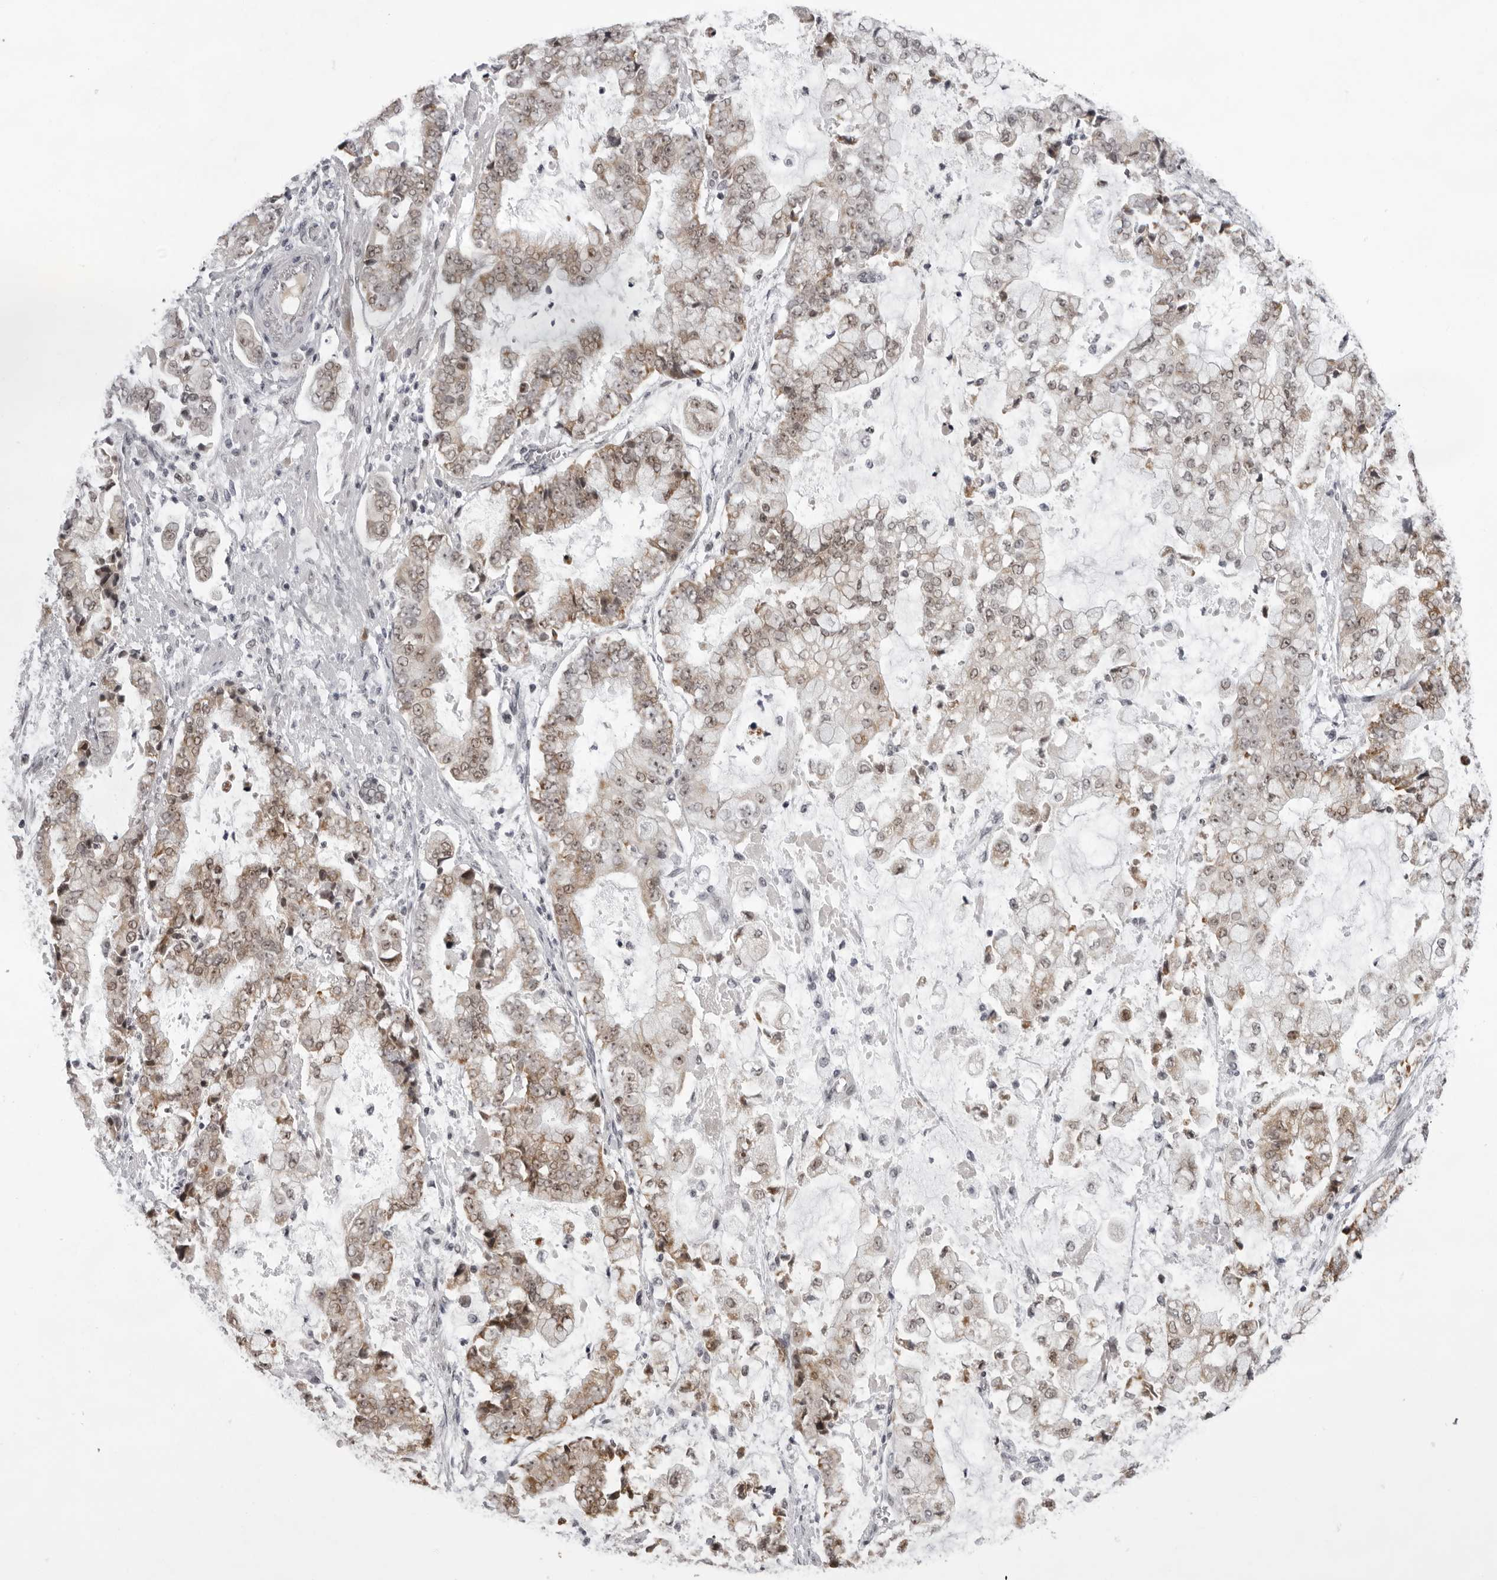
{"staining": {"intensity": "moderate", "quantity": ">75%", "location": "cytoplasmic/membranous,nuclear"}, "tissue": "stomach cancer", "cell_type": "Tumor cells", "image_type": "cancer", "snomed": [{"axis": "morphology", "description": "Adenocarcinoma, NOS"}, {"axis": "topography", "description": "Stomach"}], "caption": "A photomicrograph of human adenocarcinoma (stomach) stained for a protein demonstrates moderate cytoplasmic/membranous and nuclear brown staining in tumor cells.", "gene": "EXOSC10", "patient": {"sex": "male", "age": 76}}